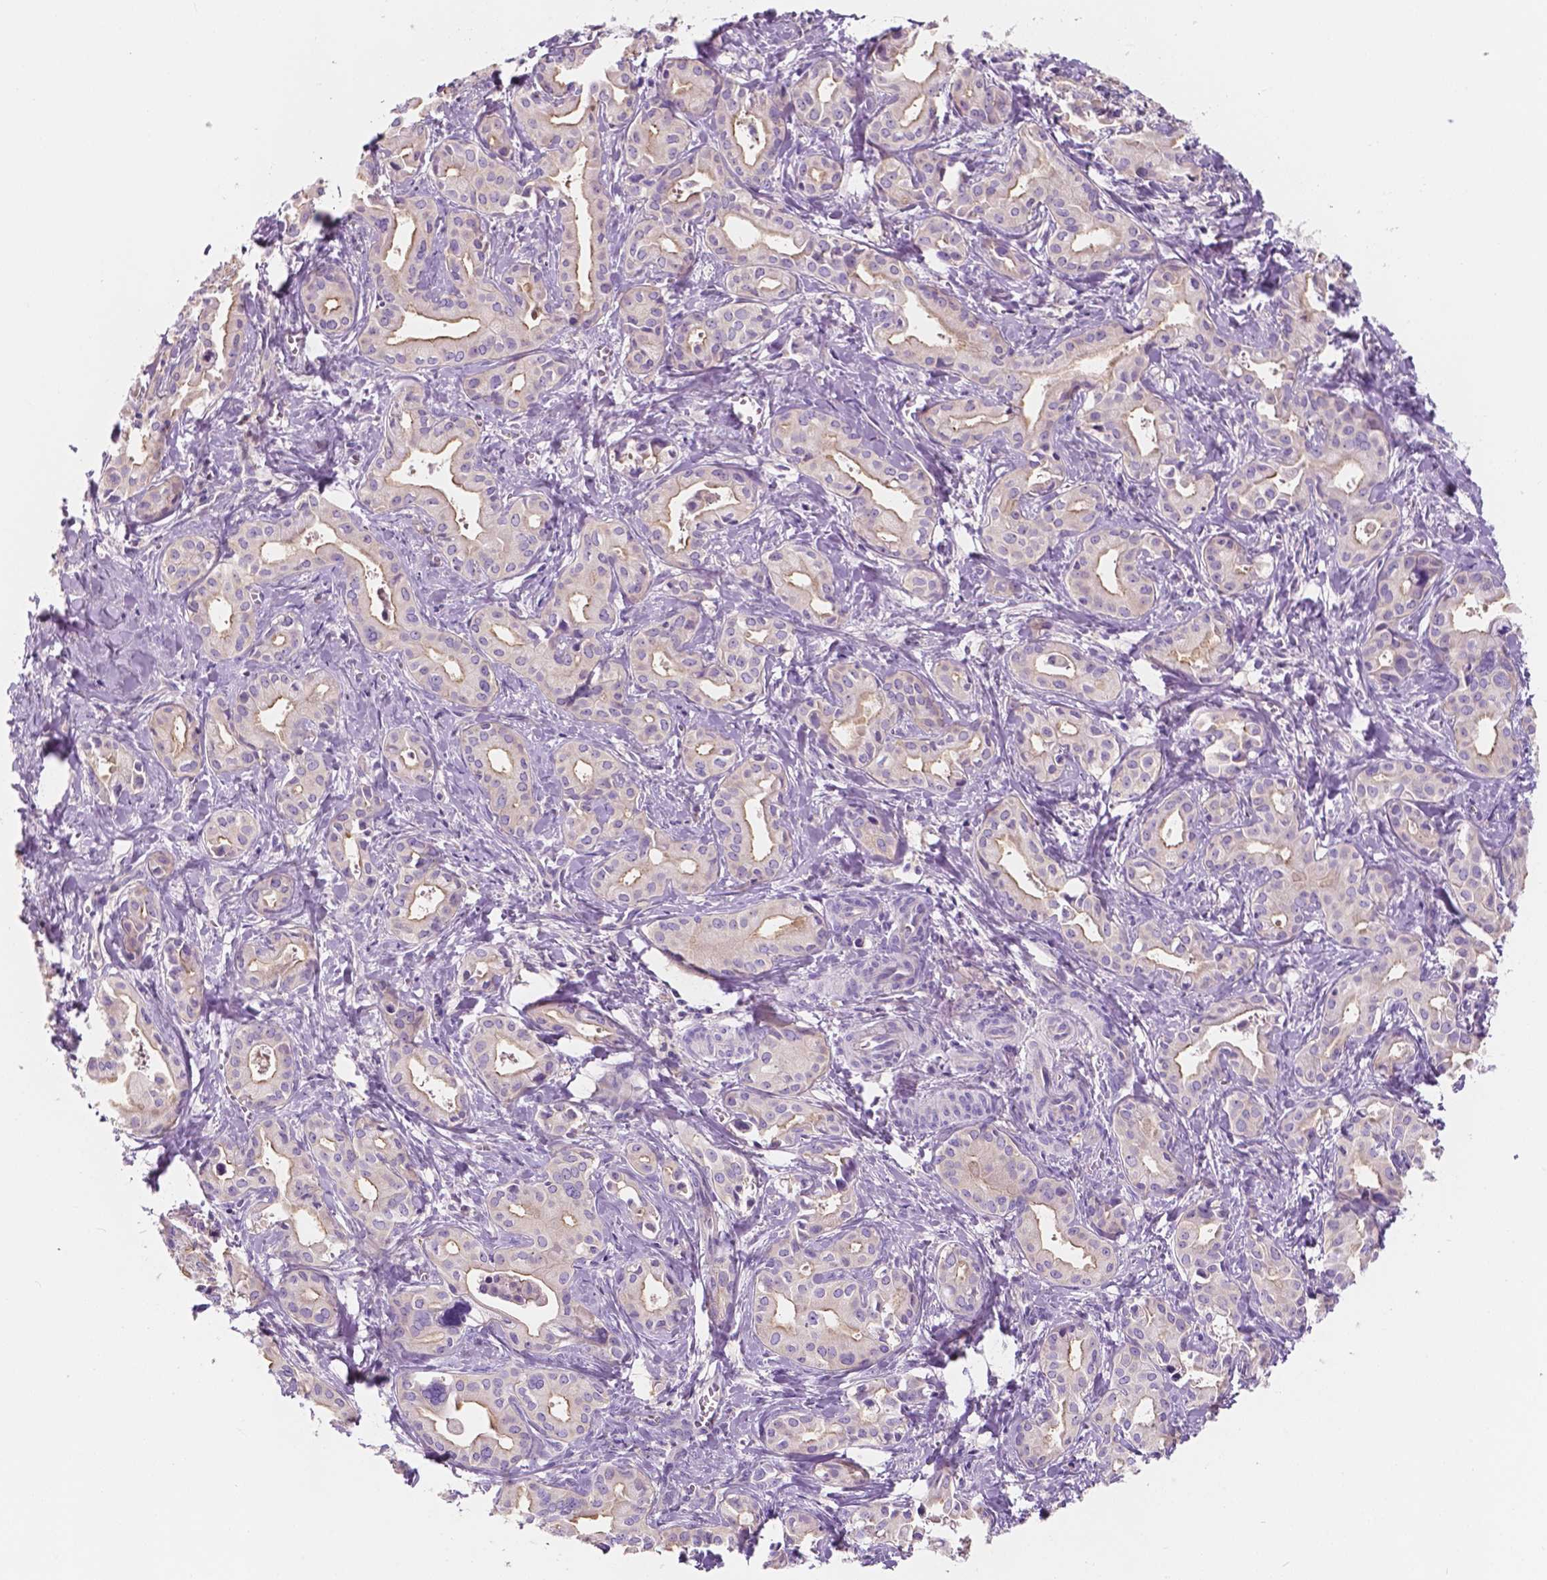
{"staining": {"intensity": "negative", "quantity": "none", "location": "none"}, "tissue": "liver cancer", "cell_type": "Tumor cells", "image_type": "cancer", "snomed": [{"axis": "morphology", "description": "Cholangiocarcinoma"}, {"axis": "topography", "description": "Liver"}], "caption": "A micrograph of human cholangiocarcinoma (liver) is negative for staining in tumor cells. (DAB (3,3'-diaminobenzidine) IHC with hematoxylin counter stain).", "gene": "SIRT2", "patient": {"sex": "female", "age": 65}}